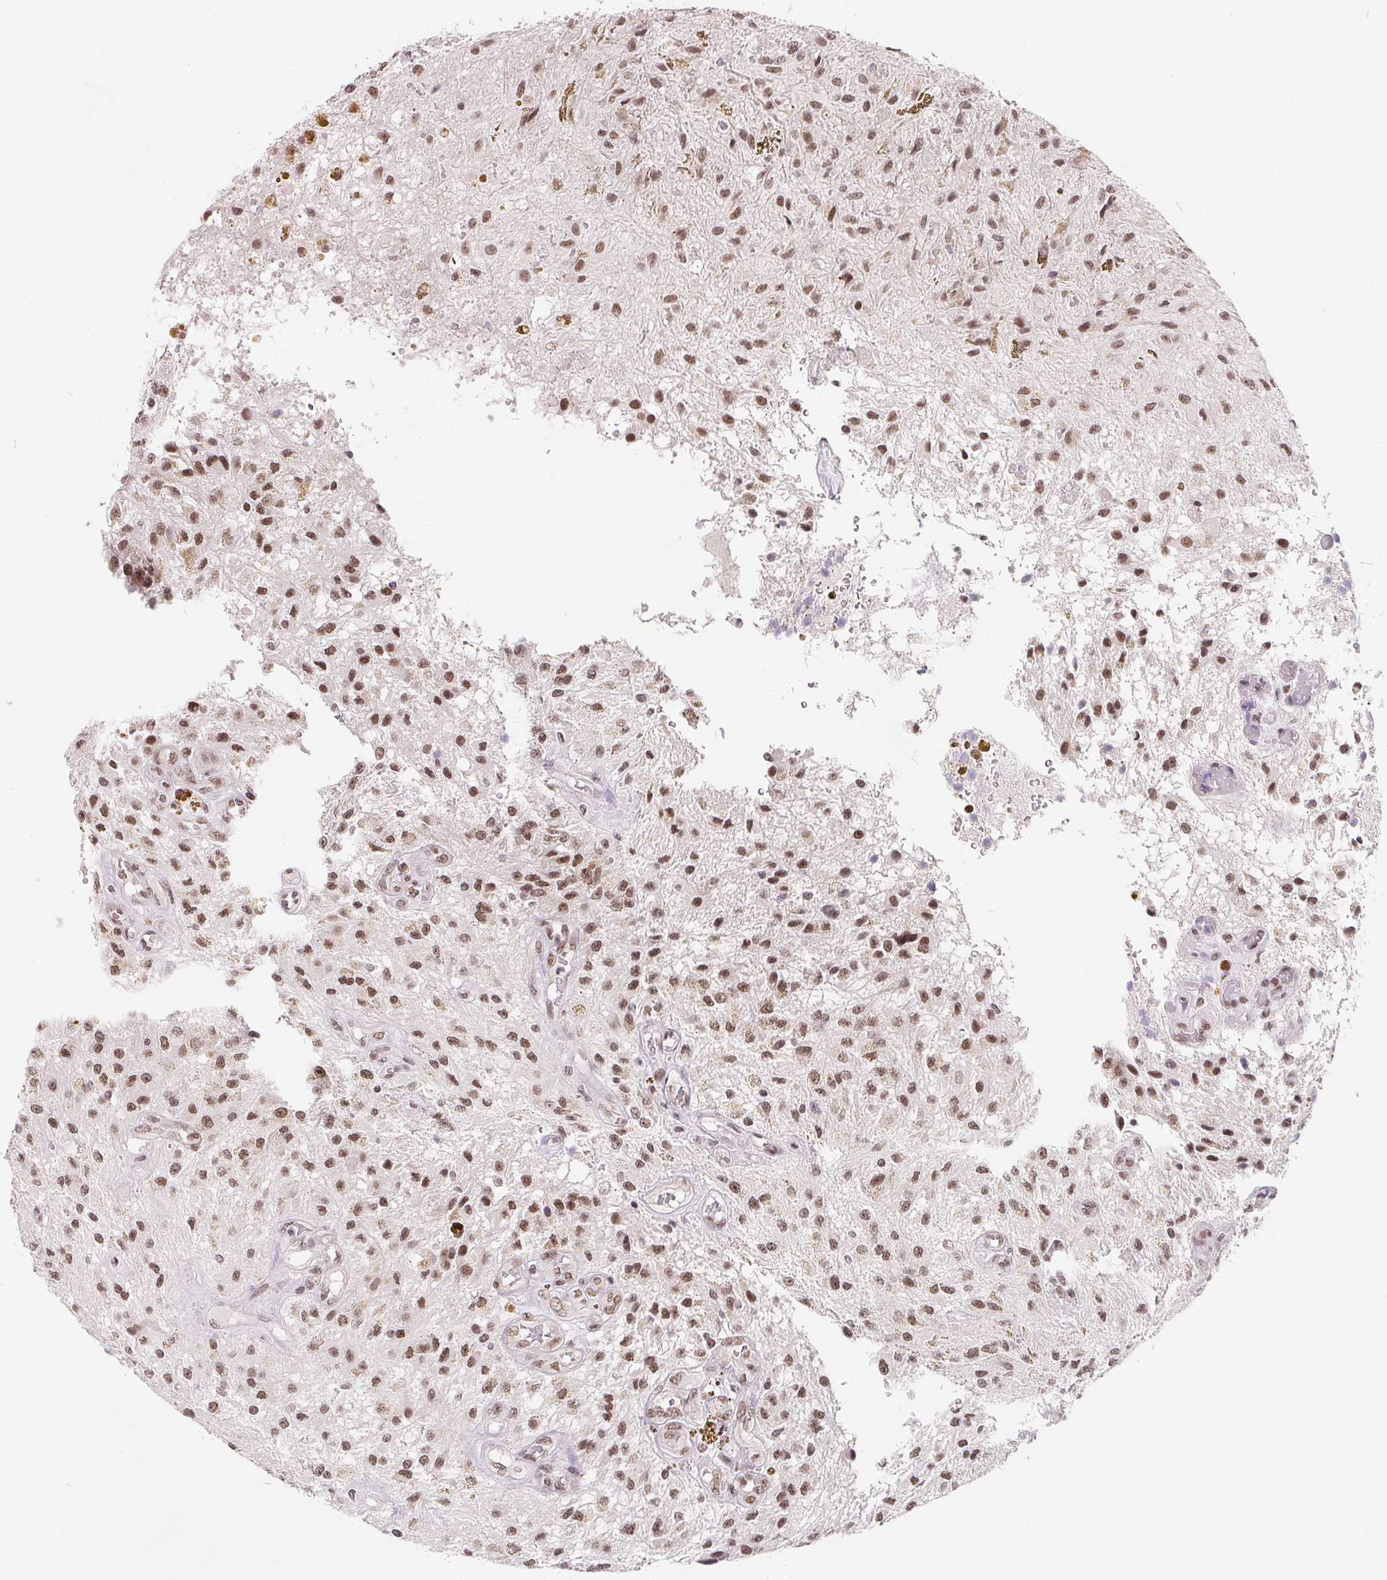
{"staining": {"intensity": "moderate", "quantity": "25%-75%", "location": "nuclear"}, "tissue": "glioma", "cell_type": "Tumor cells", "image_type": "cancer", "snomed": [{"axis": "morphology", "description": "Glioma, malignant, Low grade"}, {"axis": "topography", "description": "Cerebellum"}], "caption": "A brown stain highlights moderate nuclear staining of a protein in glioma tumor cells.", "gene": "TCERG1", "patient": {"sex": "female", "age": 14}}